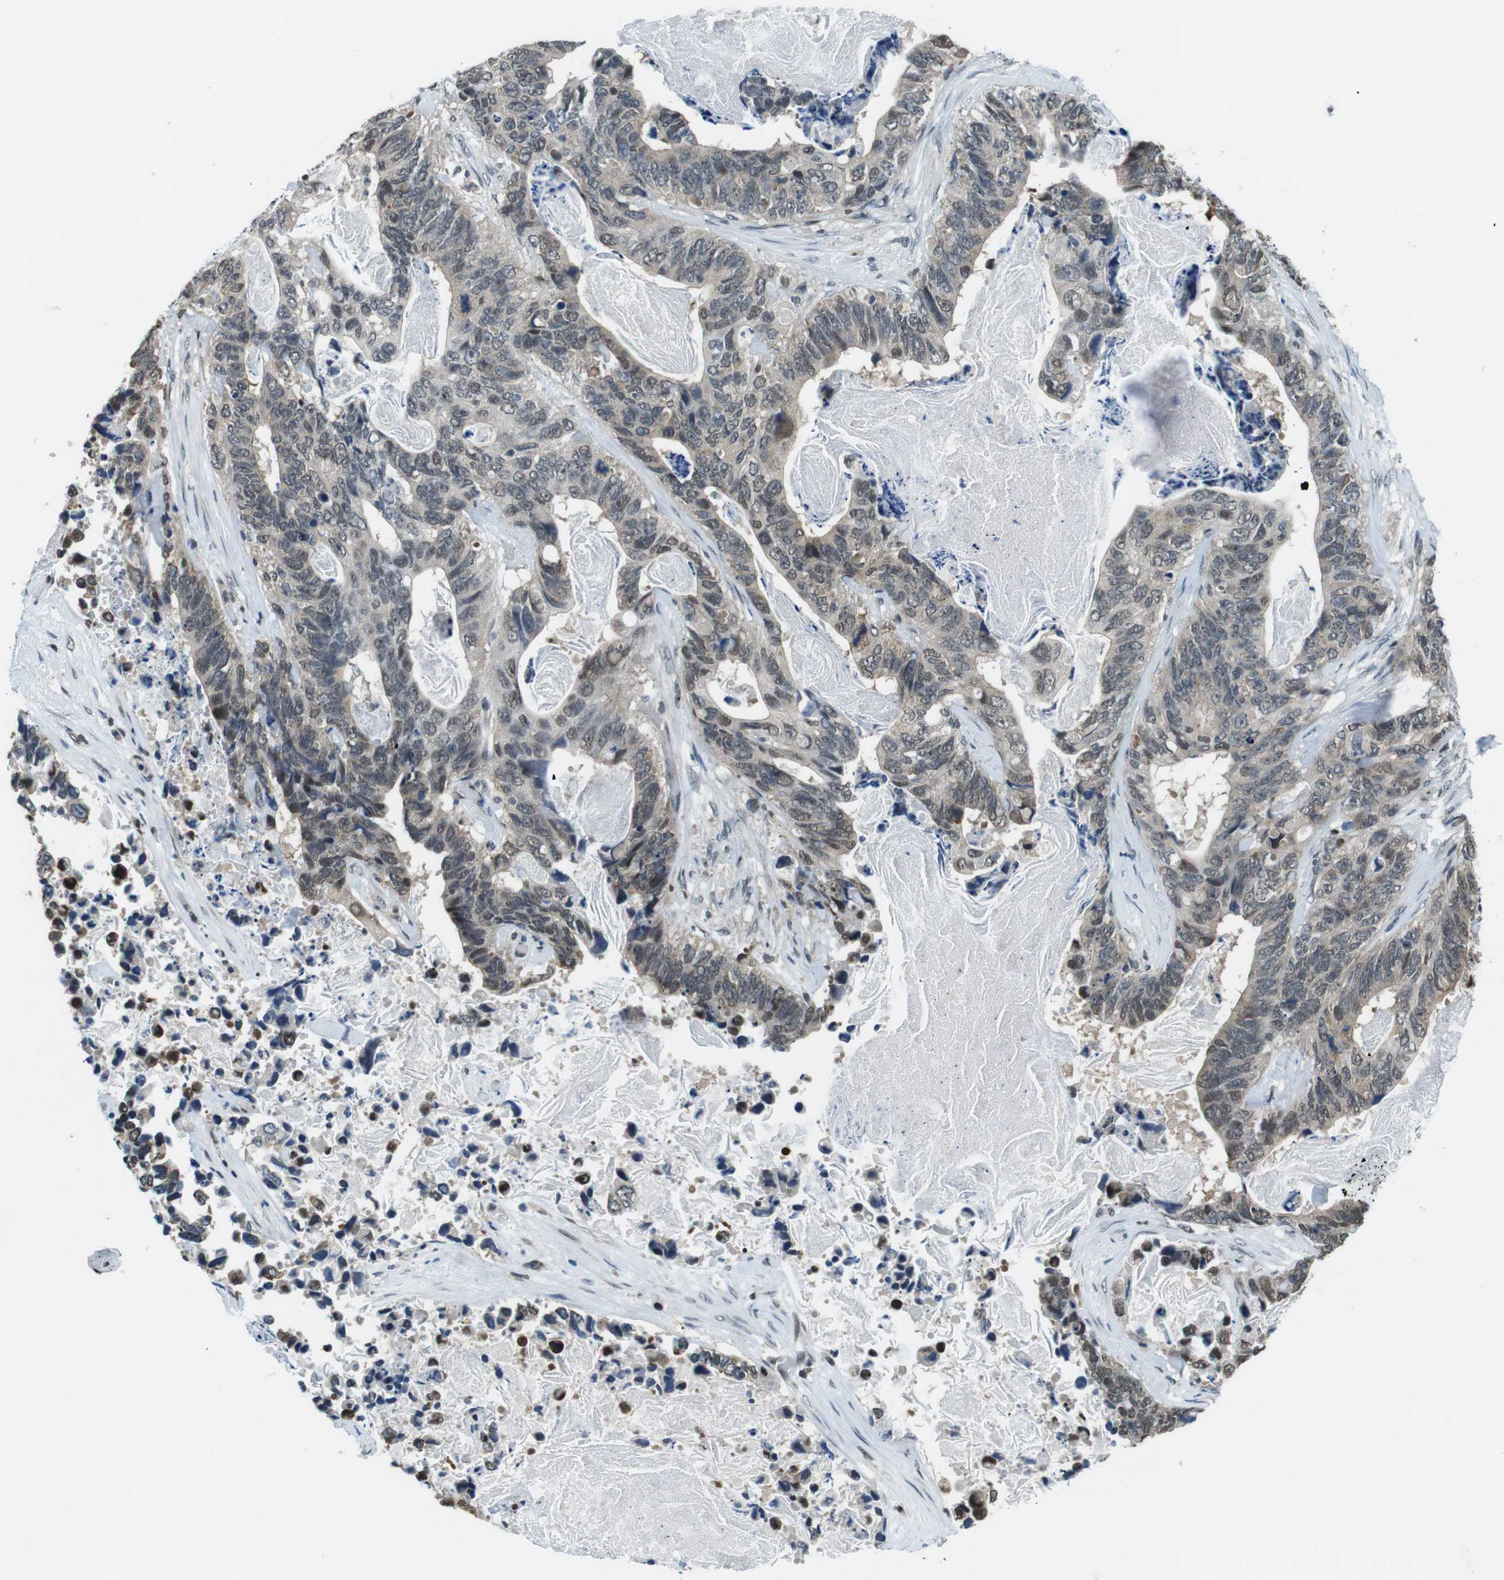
{"staining": {"intensity": "weak", "quantity": ">75%", "location": "cytoplasmic/membranous,nuclear"}, "tissue": "stomach cancer", "cell_type": "Tumor cells", "image_type": "cancer", "snomed": [{"axis": "morphology", "description": "Adenocarcinoma, NOS"}, {"axis": "topography", "description": "Stomach"}], "caption": "Human adenocarcinoma (stomach) stained for a protein (brown) exhibits weak cytoplasmic/membranous and nuclear positive staining in about >75% of tumor cells.", "gene": "NEK4", "patient": {"sex": "female", "age": 89}}